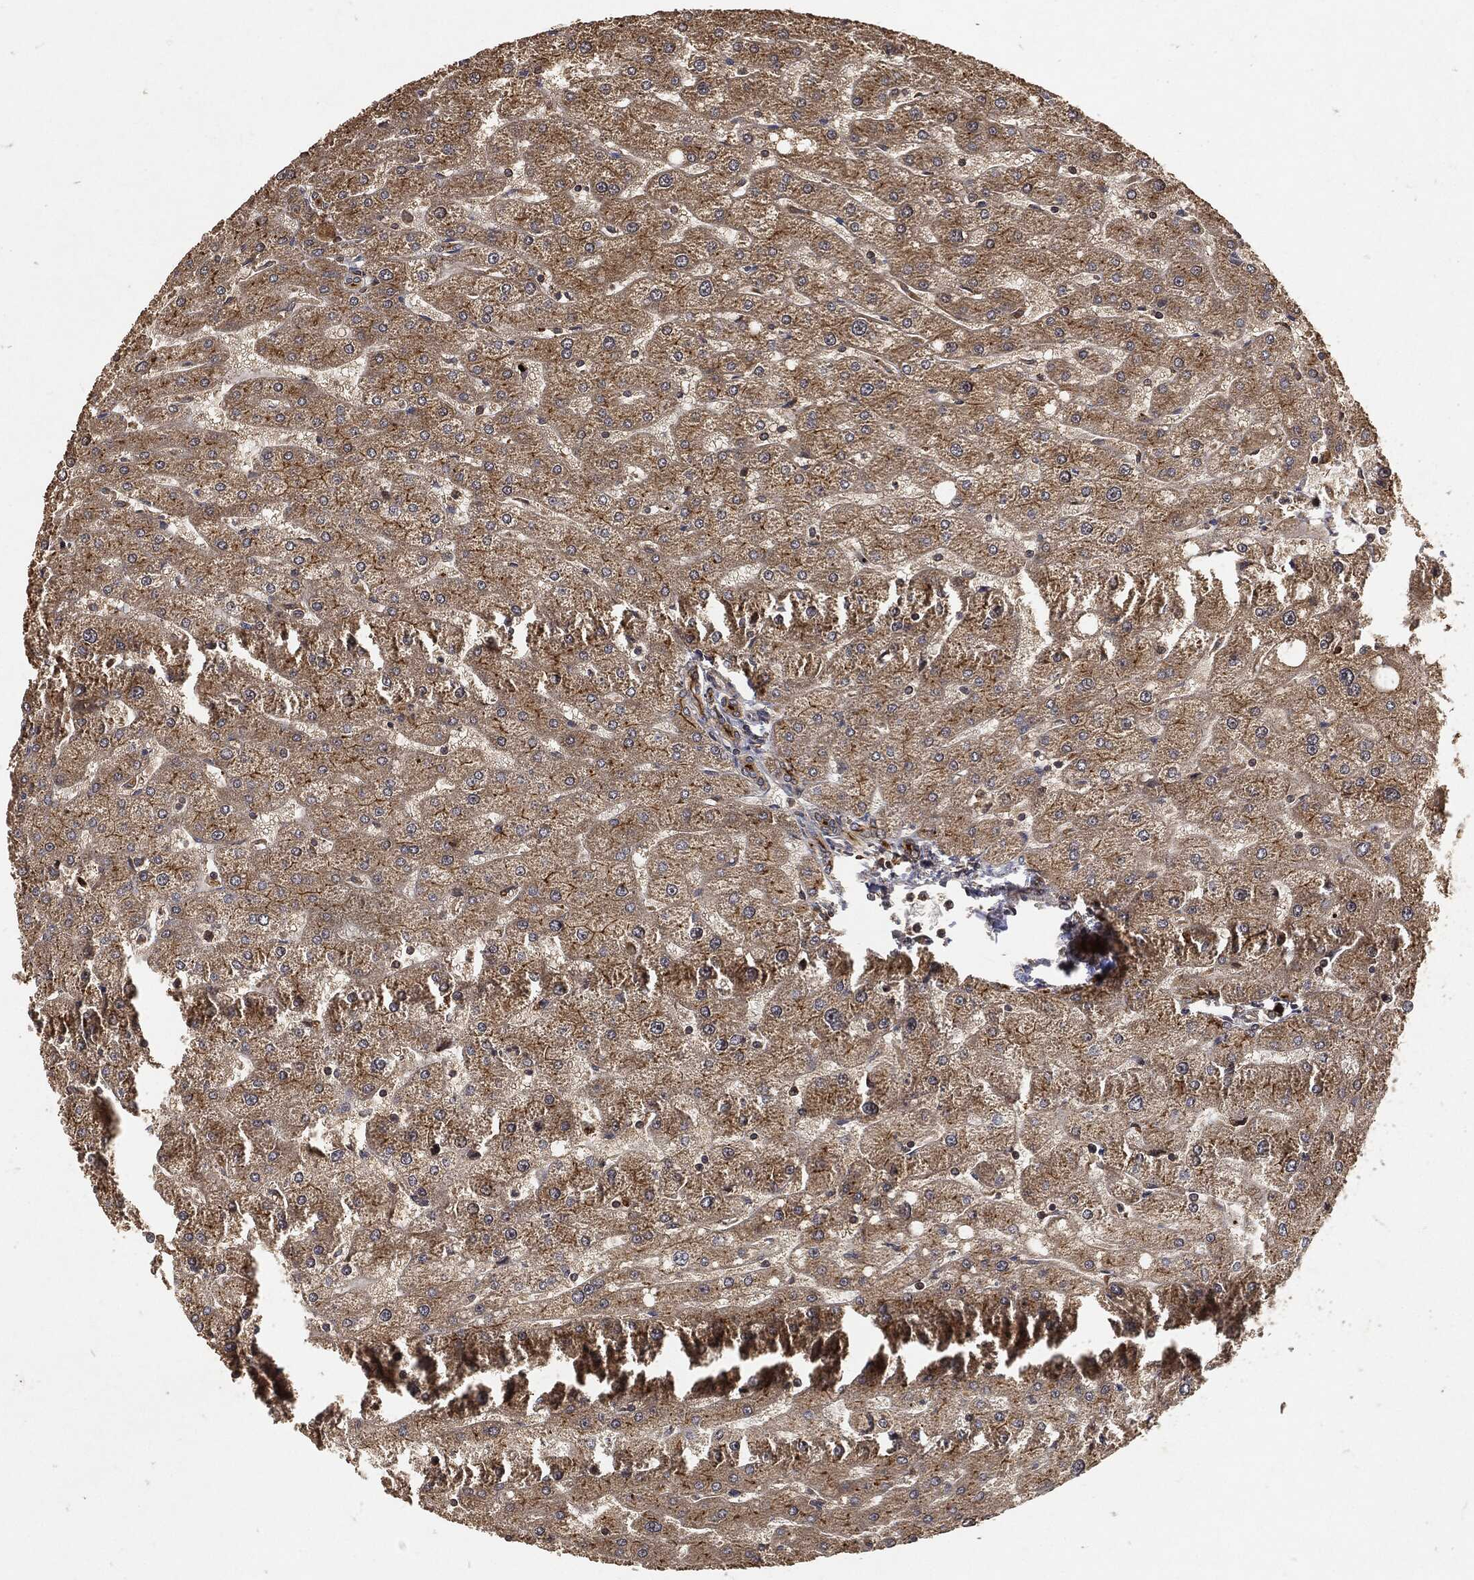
{"staining": {"intensity": "moderate", "quantity": ">75%", "location": "cytoplasmic/membranous"}, "tissue": "liver", "cell_type": "Cholangiocytes", "image_type": "normal", "snomed": [{"axis": "morphology", "description": "Normal tissue, NOS"}, {"axis": "topography", "description": "Liver"}], "caption": "DAB (3,3'-diaminobenzidine) immunohistochemical staining of normal liver demonstrates moderate cytoplasmic/membranous protein staining in about >75% of cholangiocytes.", "gene": "ZNF226", "patient": {"sex": "male", "age": 67}}